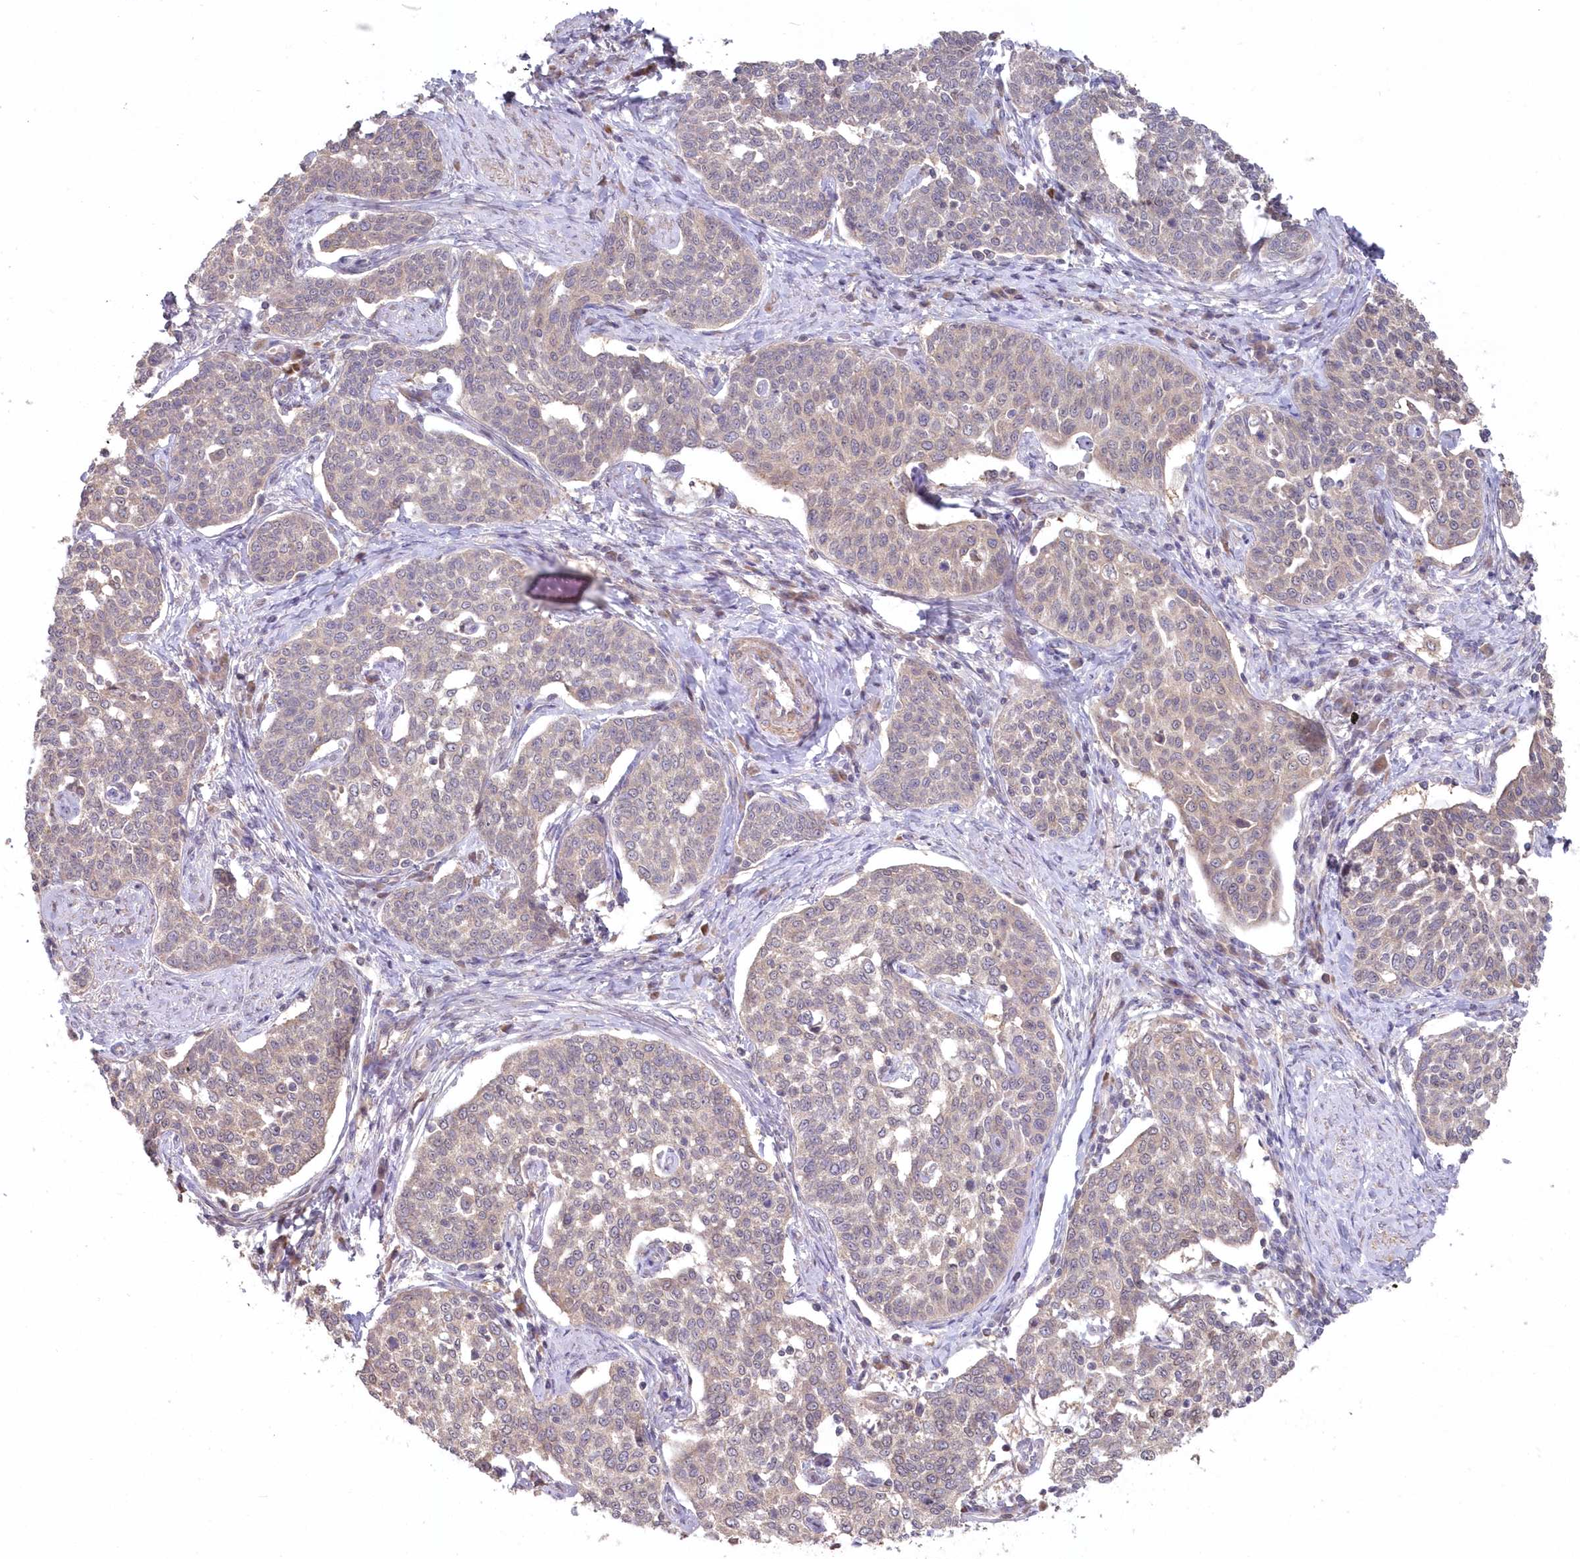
{"staining": {"intensity": "negative", "quantity": "none", "location": "none"}, "tissue": "cervical cancer", "cell_type": "Tumor cells", "image_type": "cancer", "snomed": [{"axis": "morphology", "description": "Squamous cell carcinoma, NOS"}, {"axis": "topography", "description": "Cervix"}], "caption": "Cervical squamous cell carcinoma was stained to show a protein in brown. There is no significant positivity in tumor cells.", "gene": "TBCA", "patient": {"sex": "female", "age": 34}}